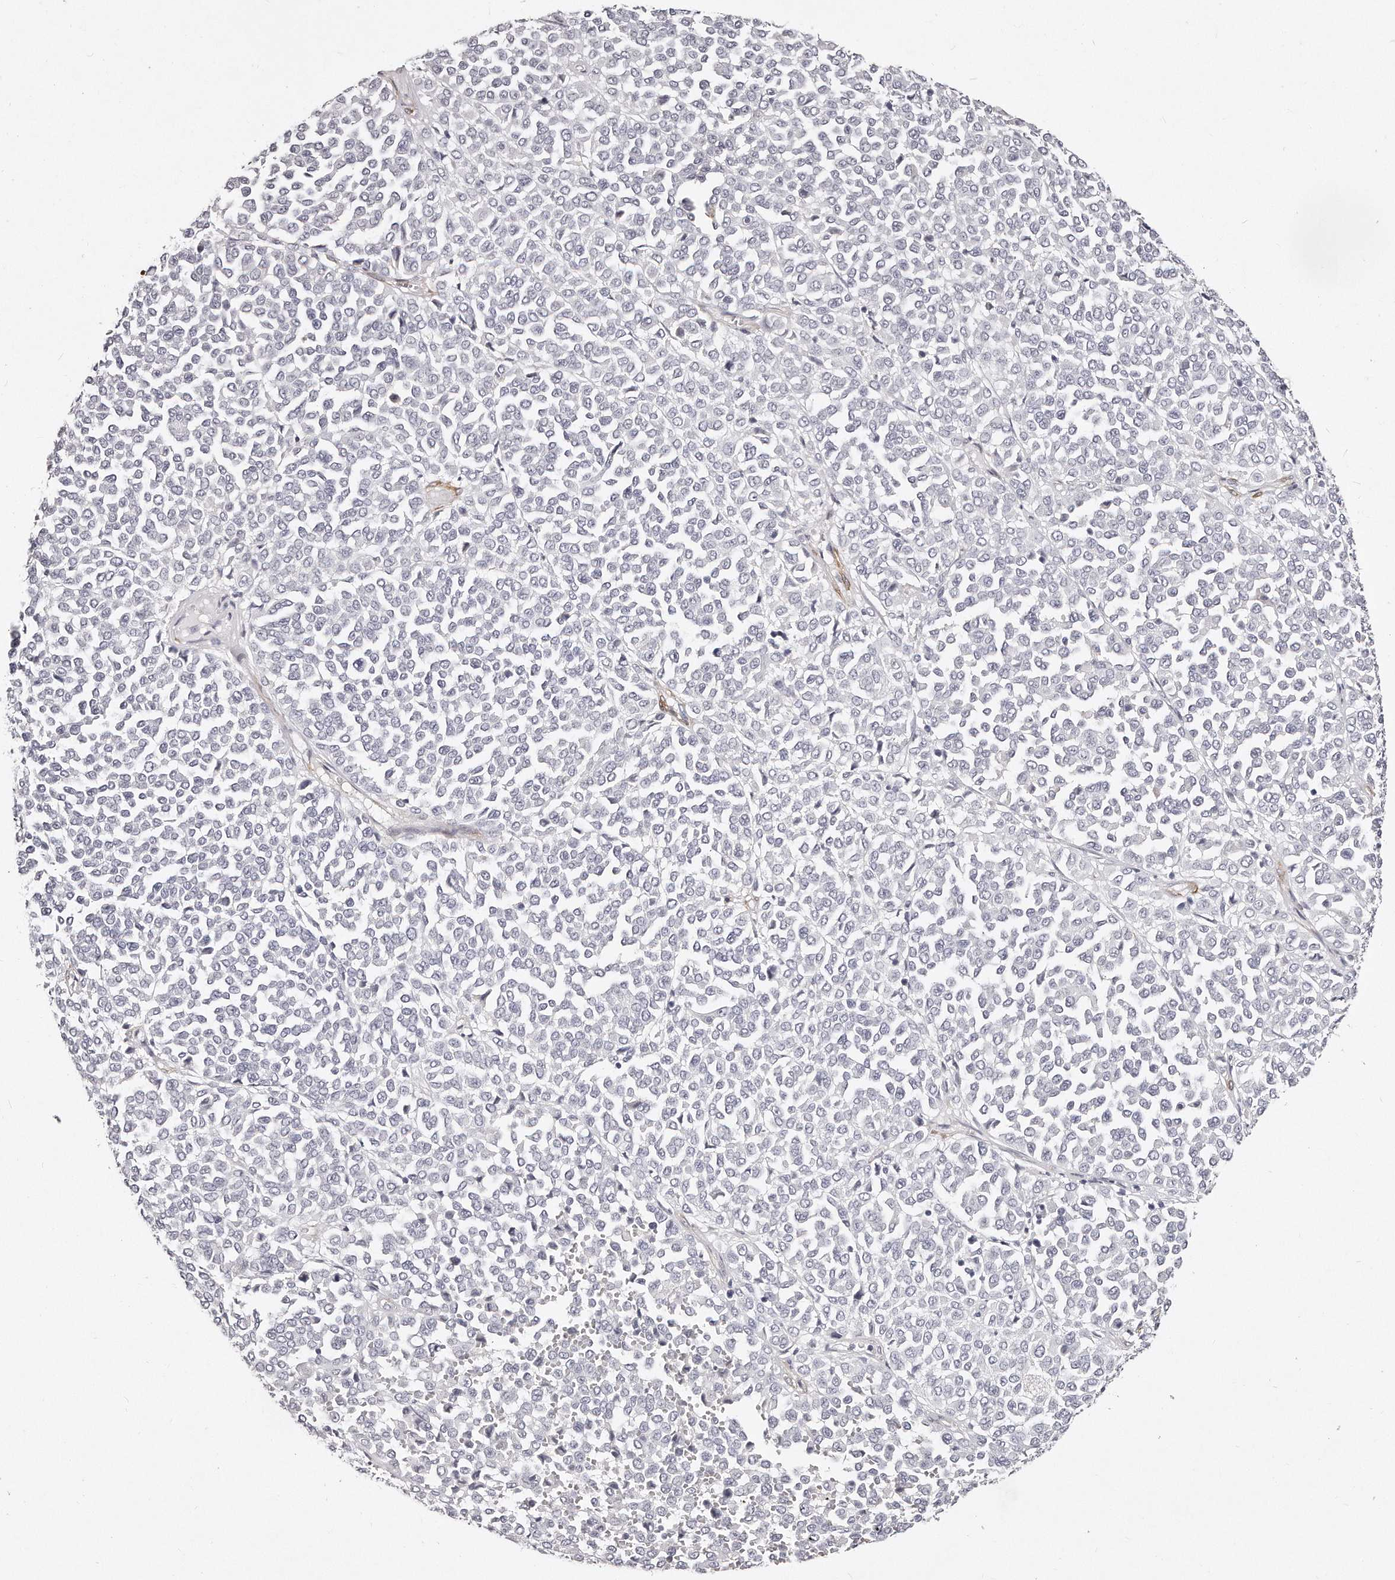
{"staining": {"intensity": "negative", "quantity": "none", "location": "none"}, "tissue": "melanoma", "cell_type": "Tumor cells", "image_type": "cancer", "snomed": [{"axis": "morphology", "description": "Malignant melanoma, Metastatic site"}, {"axis": "topography", "description": "Pancreas"}], "caption": "IHC micrograph of human melanoma stained for a protein (brown), which demonstrates no positivity in tumor cells.", "gene": "LMOD1", "patient": {"sex": "female", "age": 30}}